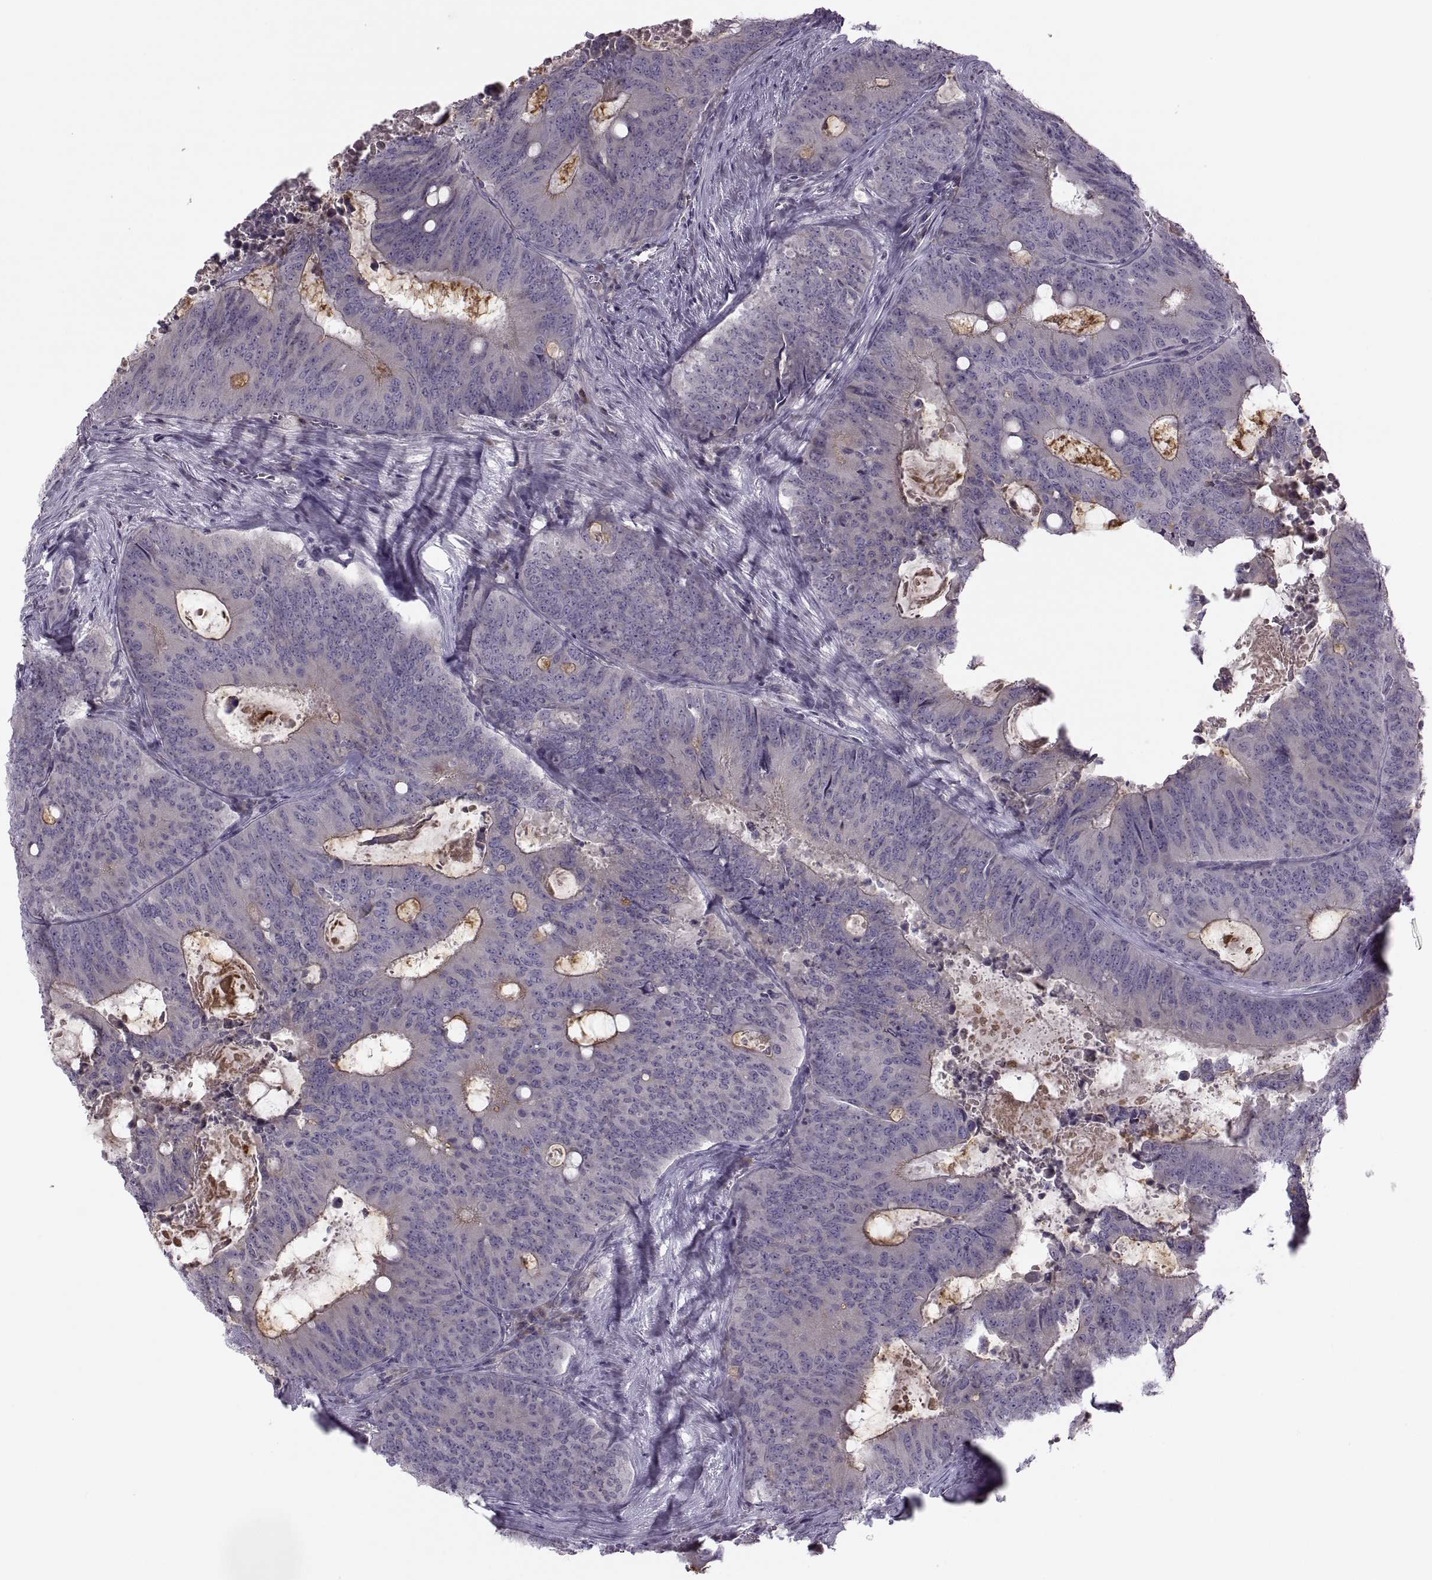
{"staining": {"intensity": "negative", "quantity": "none", "location": "none"}, "tissue": "colorectal cancer", "cell_type": "Tumor cells", "image_type": "cancer", "snomed": [{"axis": "morphology", "description": "Adenocarcinoma, NOS"}, {"axis": "topography", "description": "Colon"}], "caption": "Immunohistochemistry of human colorectal cancer (adenocarcinoma) demonstrates no staining in tumor cells. (DAB immunohistochemistry visualized using brightfield microscopy, high magnification).", "gene": "H2AP", "patient": {"sex": "male", "age": 67}}